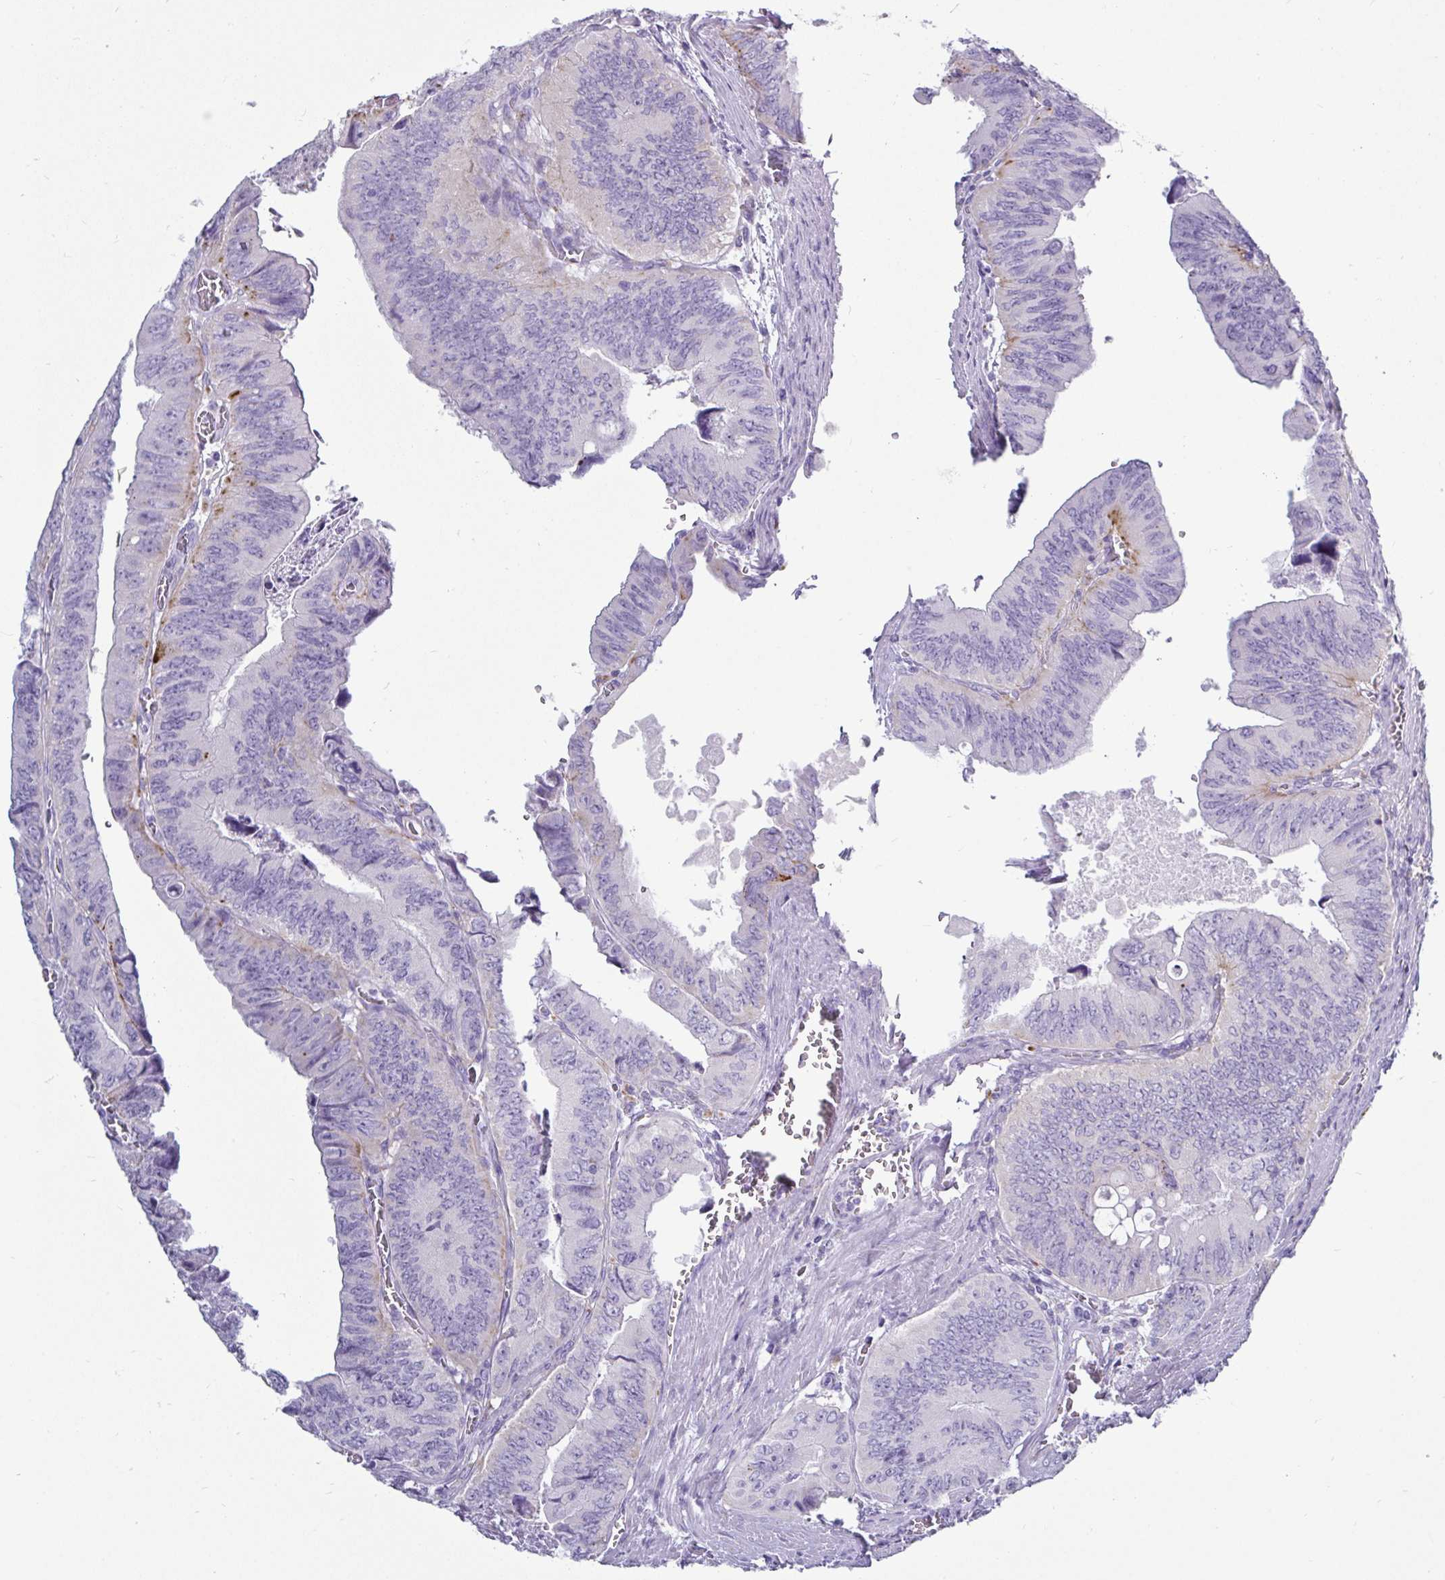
{"staining": {"intensity": "negative", "quantity": "none", "location": "none"}, "tissue": "colorectal cancer", "cell_type": "Tumor cells", "image_type": "cancer", "snomed": [{"axis": "morphology", "description": "Adenocarcinoma, NOS"}, {"axis": "topography", "description": "Colon"}], "caption": "DAB immunohistochemical staining of human colorectal adenocarcinoma exhibits no significant positivity in tumor cells.", "gene": "CTSZ", "patient": {"sex": "female", "age": 84}}